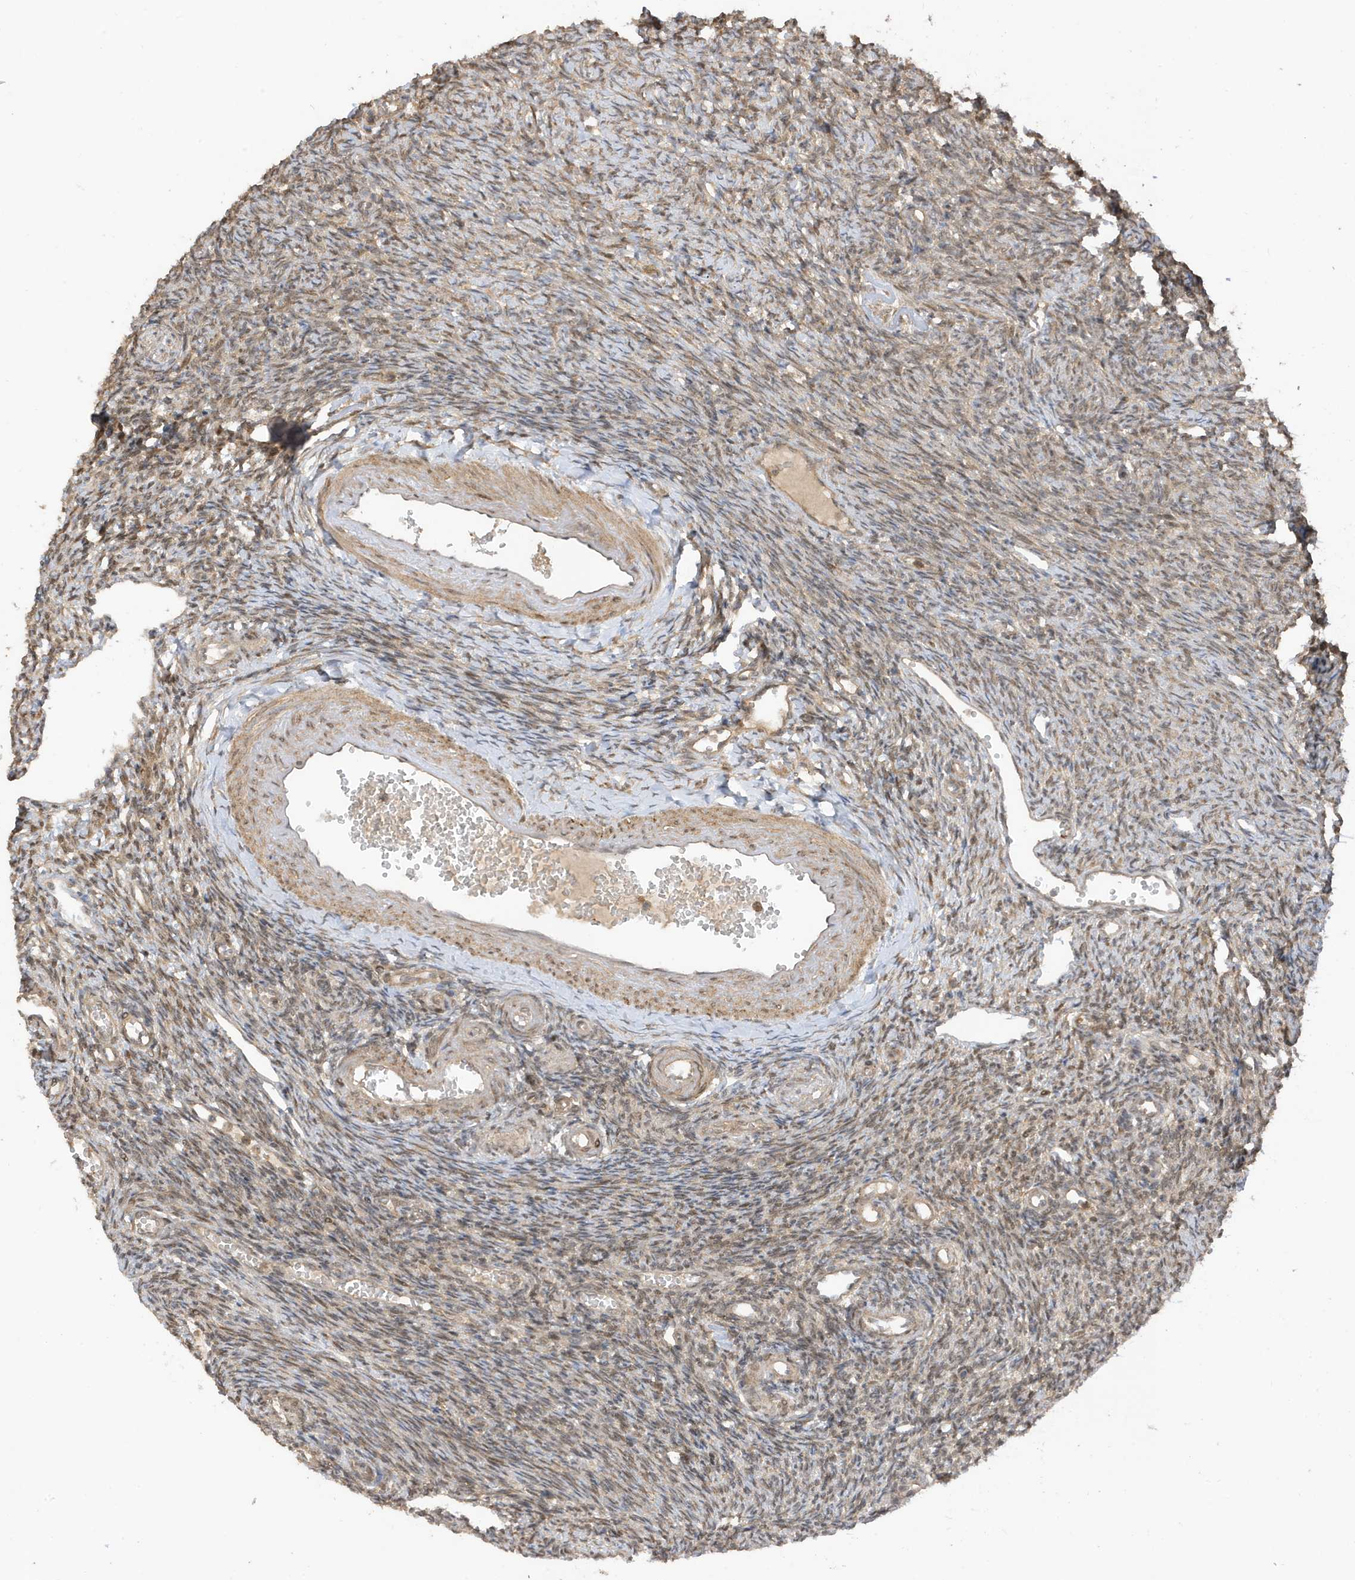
{"staining": {"intensity": "moderate", "quantity": ">75%", "location": "cytoplasmic/membranous"}, "tissue": "ovary", "cell_type": "Follicle cells", "image_type": "normal", "snomed": [{"axis": "morphology", "description": "Normal tissue, NOS"}, {"axis": "morphology", "description": "Cyst, NOS"}, {"axis": "topography", "description": "Ovary"}], "caption": "High-magnification brightfield microscopy of benign ovary stained with DAB (3,3'-diaminobenzidine) (brown) and counterstained with hematoxylin (blue). follicle cells exhibit moderate cytoplasmic/membranous expression is present in approximately>75% of cells.", "gene": "TAB3", "patient": {"sex": "female", "age": 33}}